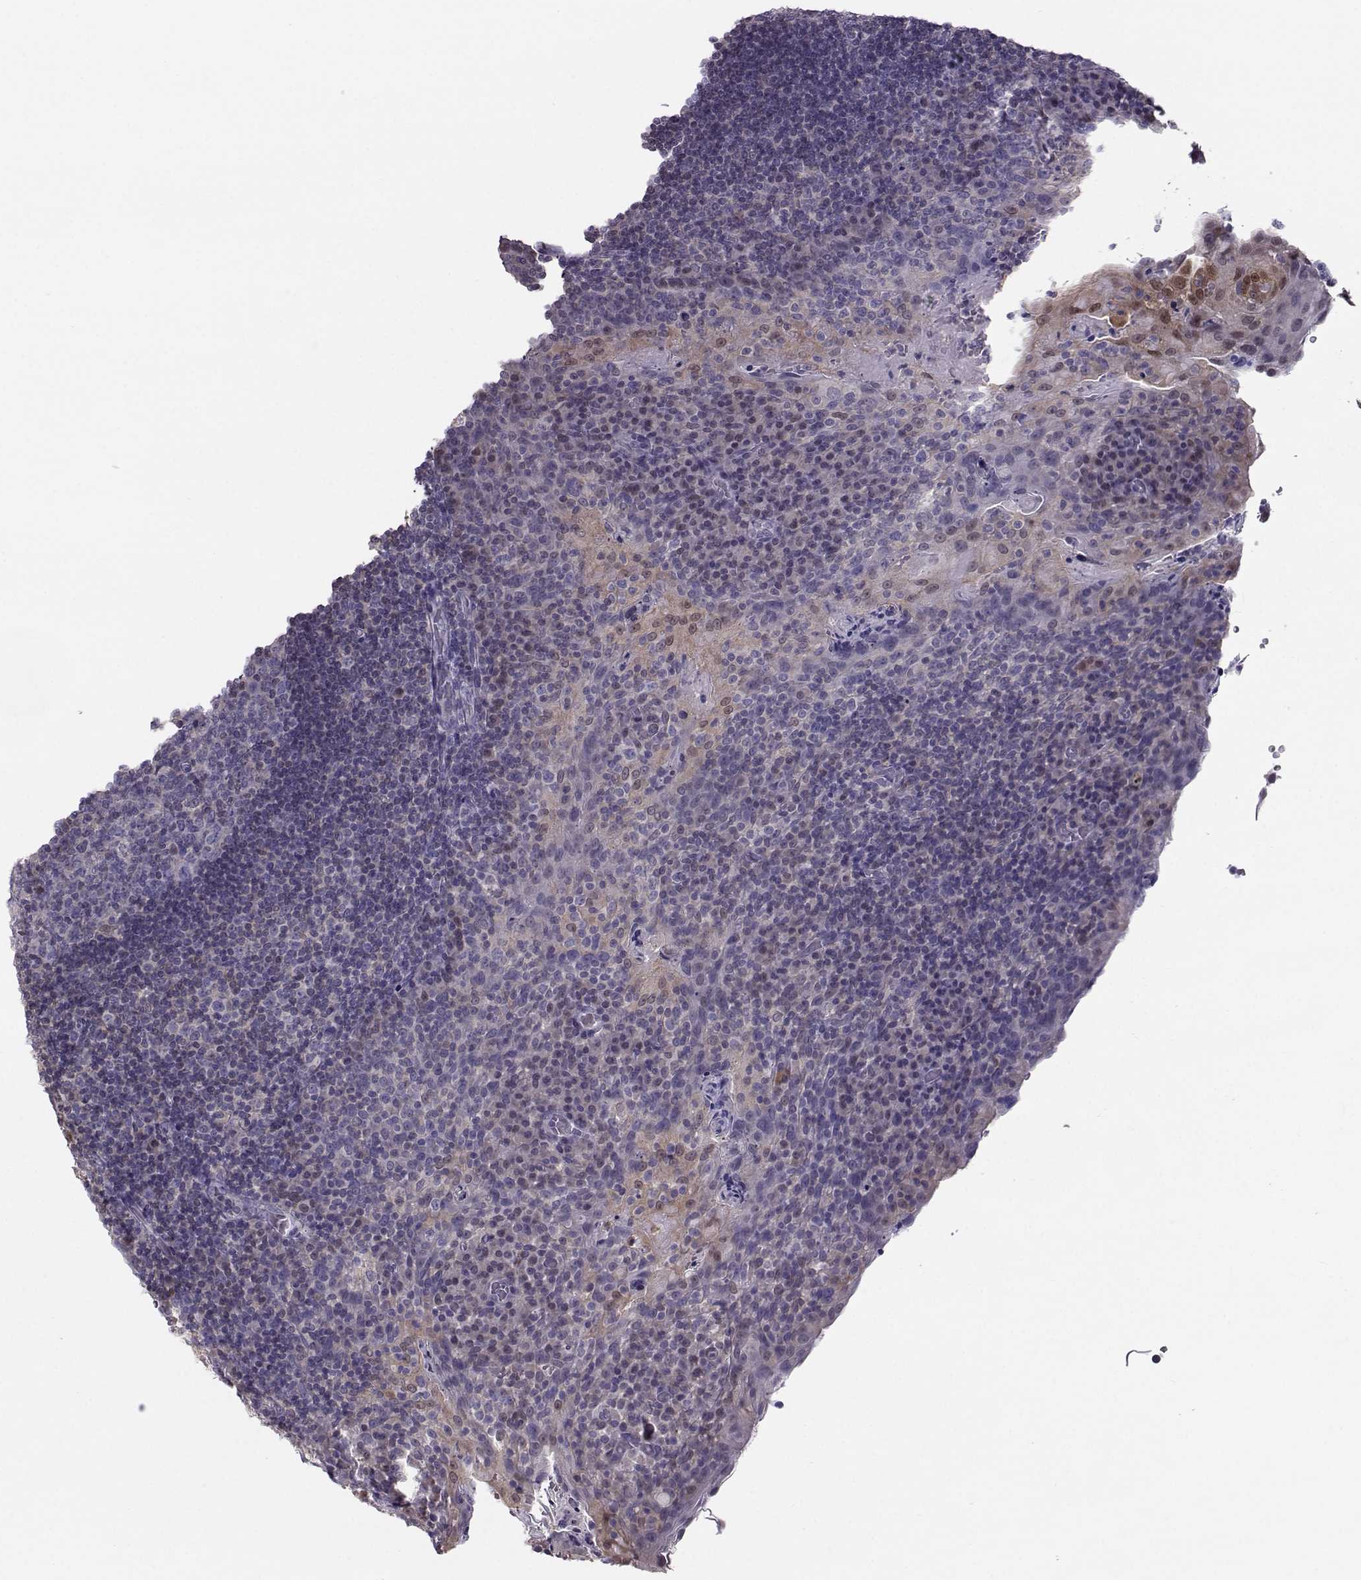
{"staining": {"intensity": "negative", "quantity": "none", "location": "none"}, "tissue": "tonsil", "cell_type": "Germinal center cells", "image_type": "normal", "snomed": [{"axis": "morphology", "description": "Normal tissue, NOS"}, {"axis": "topography", "description": "Tonsil"}], "caption": "This is an IHC micrograph of benign tonsil. There is no positivity in germinal center cells.", "gene": "PGK1", "patient": {"sex": "male", "age": 17}}